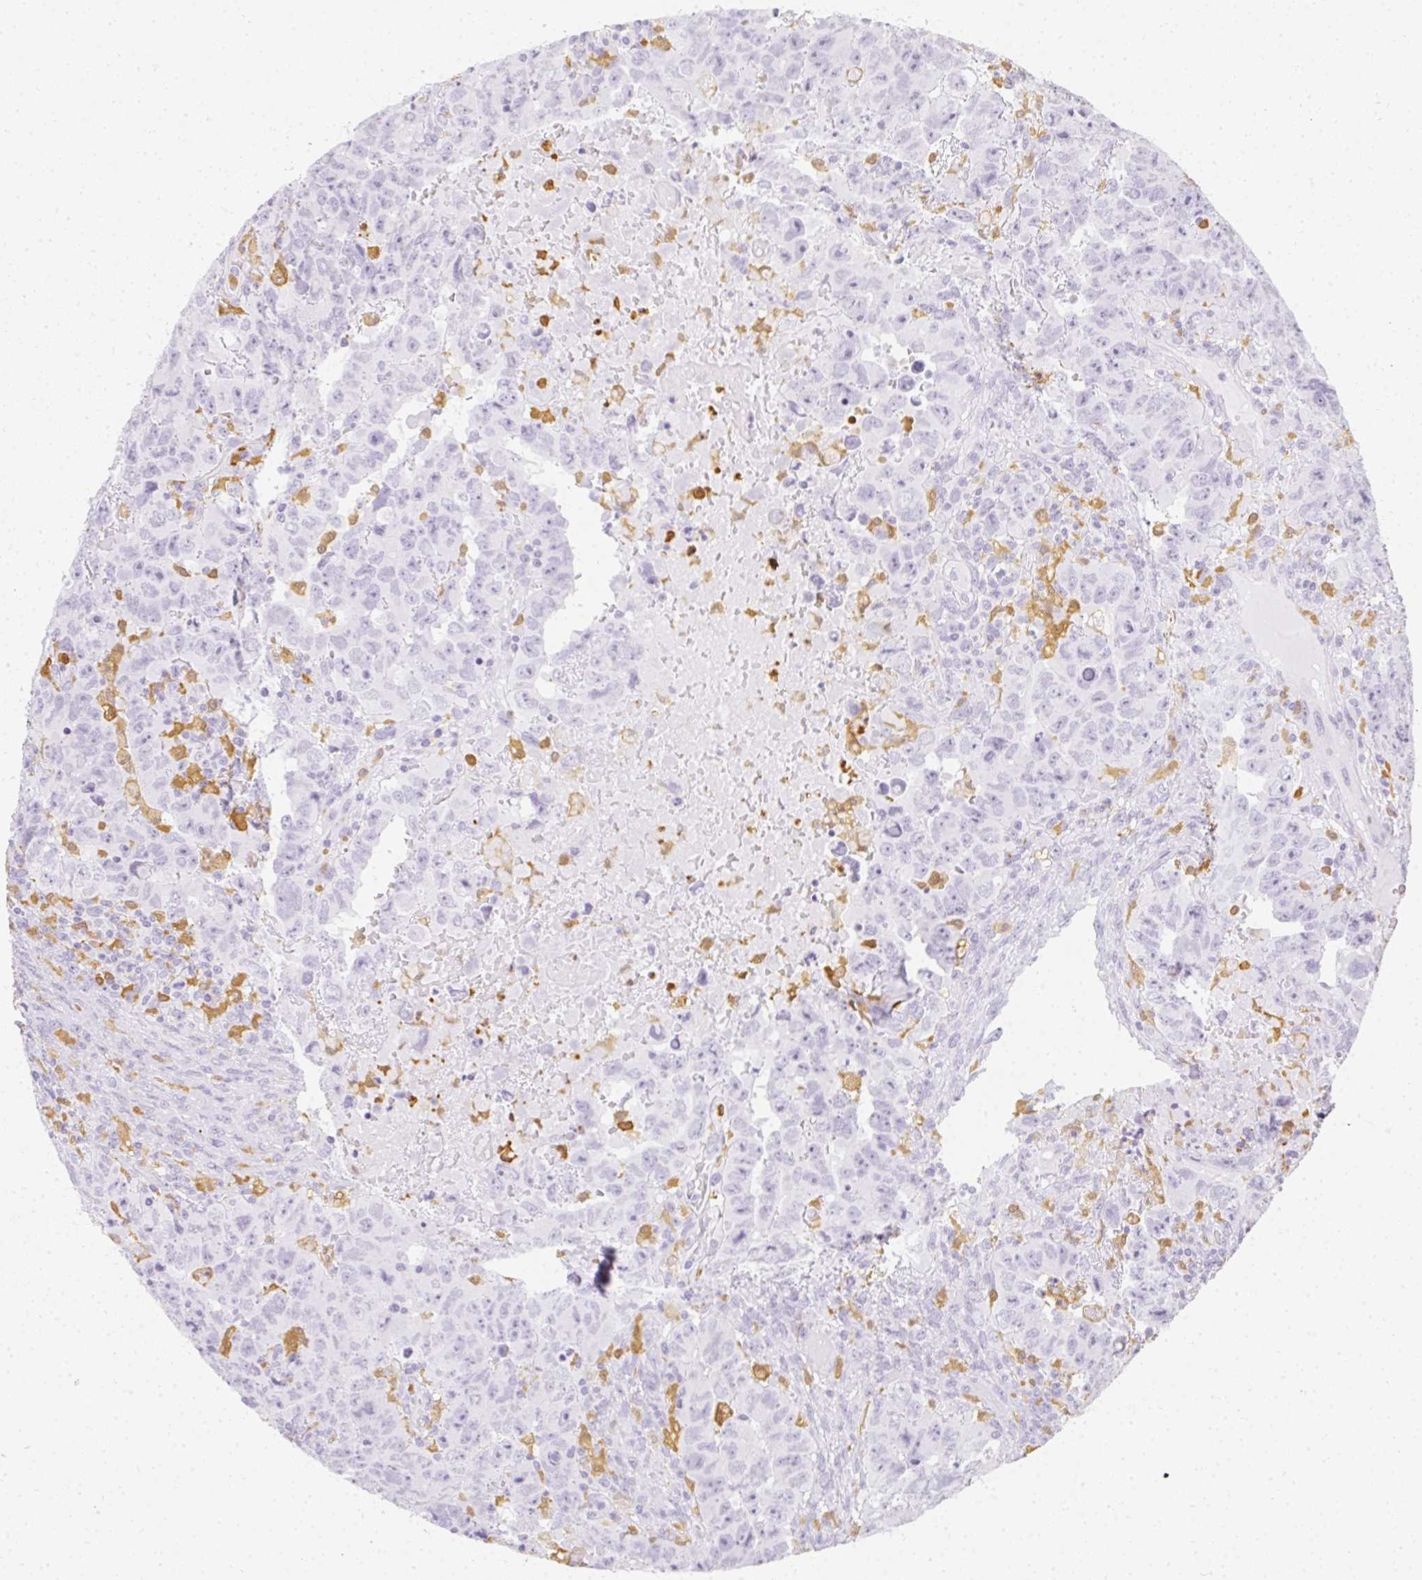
{"staining": {"intensity": "negative", "quantity": "none", "location": "none"}, "tissue": "testis cancer", "cell_type": "Tumor cells", "image_type": "cancer", "snomed": [{"axis": "morphology", "description": "Carcinoma, Embryonal, NOS"}, {"axis": "topography", "description": "Testis"}], "caption": "DAB (3,3'-diaminobenzidine) immunohistochemical staining of testis cancer demonstrates no significant expression in tumor cells.", "gene": "HK3", "patient": {"sex": "male", "age": 24}}